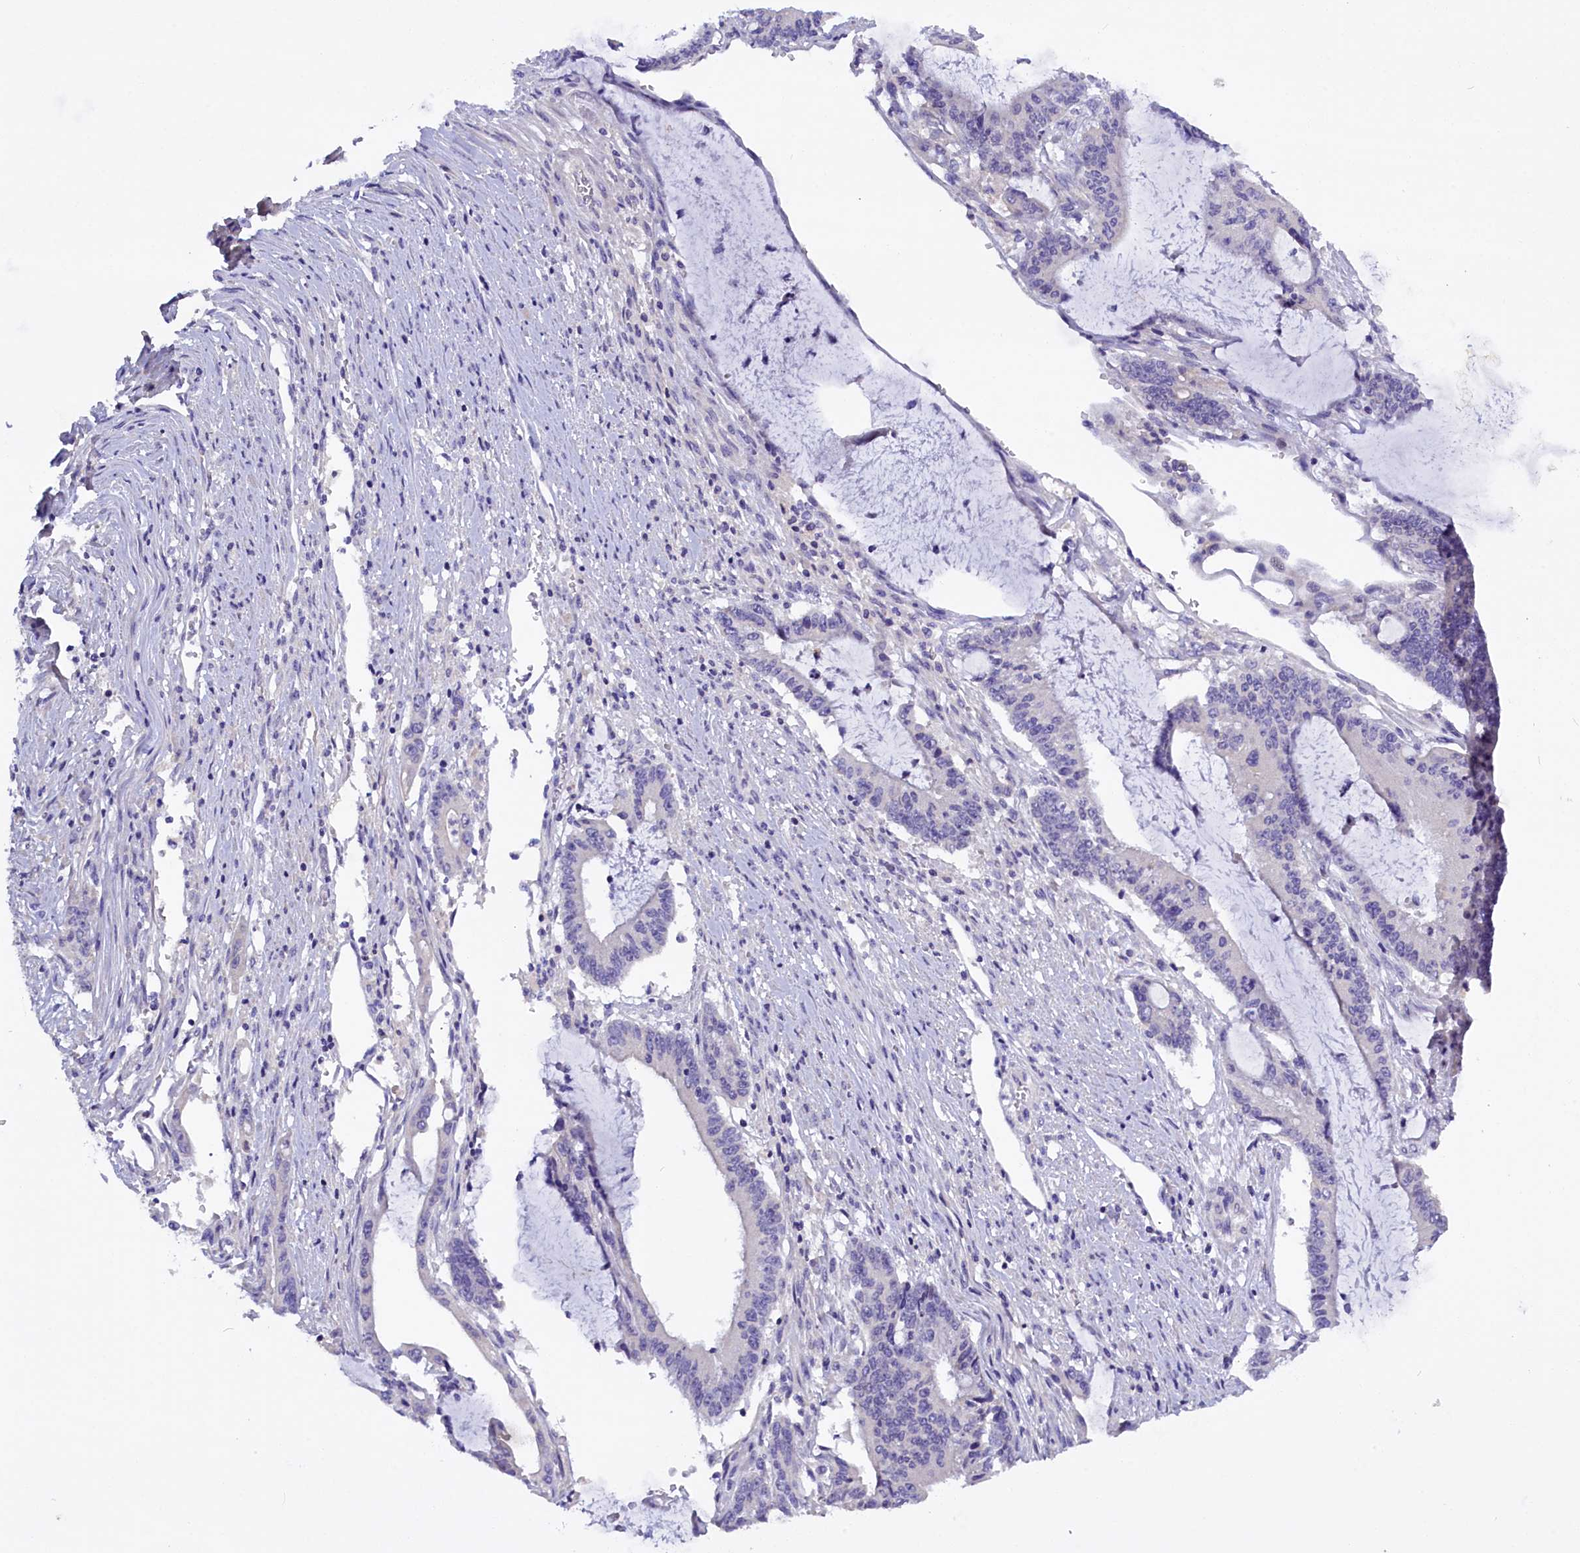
{"staining": {"intensity": "negative", "quantity": "none", "location": "none"}, "tissue": "pancreatic cancer", "cell_type": "Tumor cells", "image_type": "cancer", "snomed": [{"axis": "morphology", "description": "Adenocarcinoma, NOS"}, {"axis": "topography", "description": "Pancreas"}], "caption": "Immunohistochemical staining of human adenocarcinoma (pancreatic) exhibits no significant staining in tumor cells. (Immunohistochemistry (ihc), brightfield microscopy, high magnification).", "gene": "RTTN", "patient": {"sex": "female", "age": 50}}